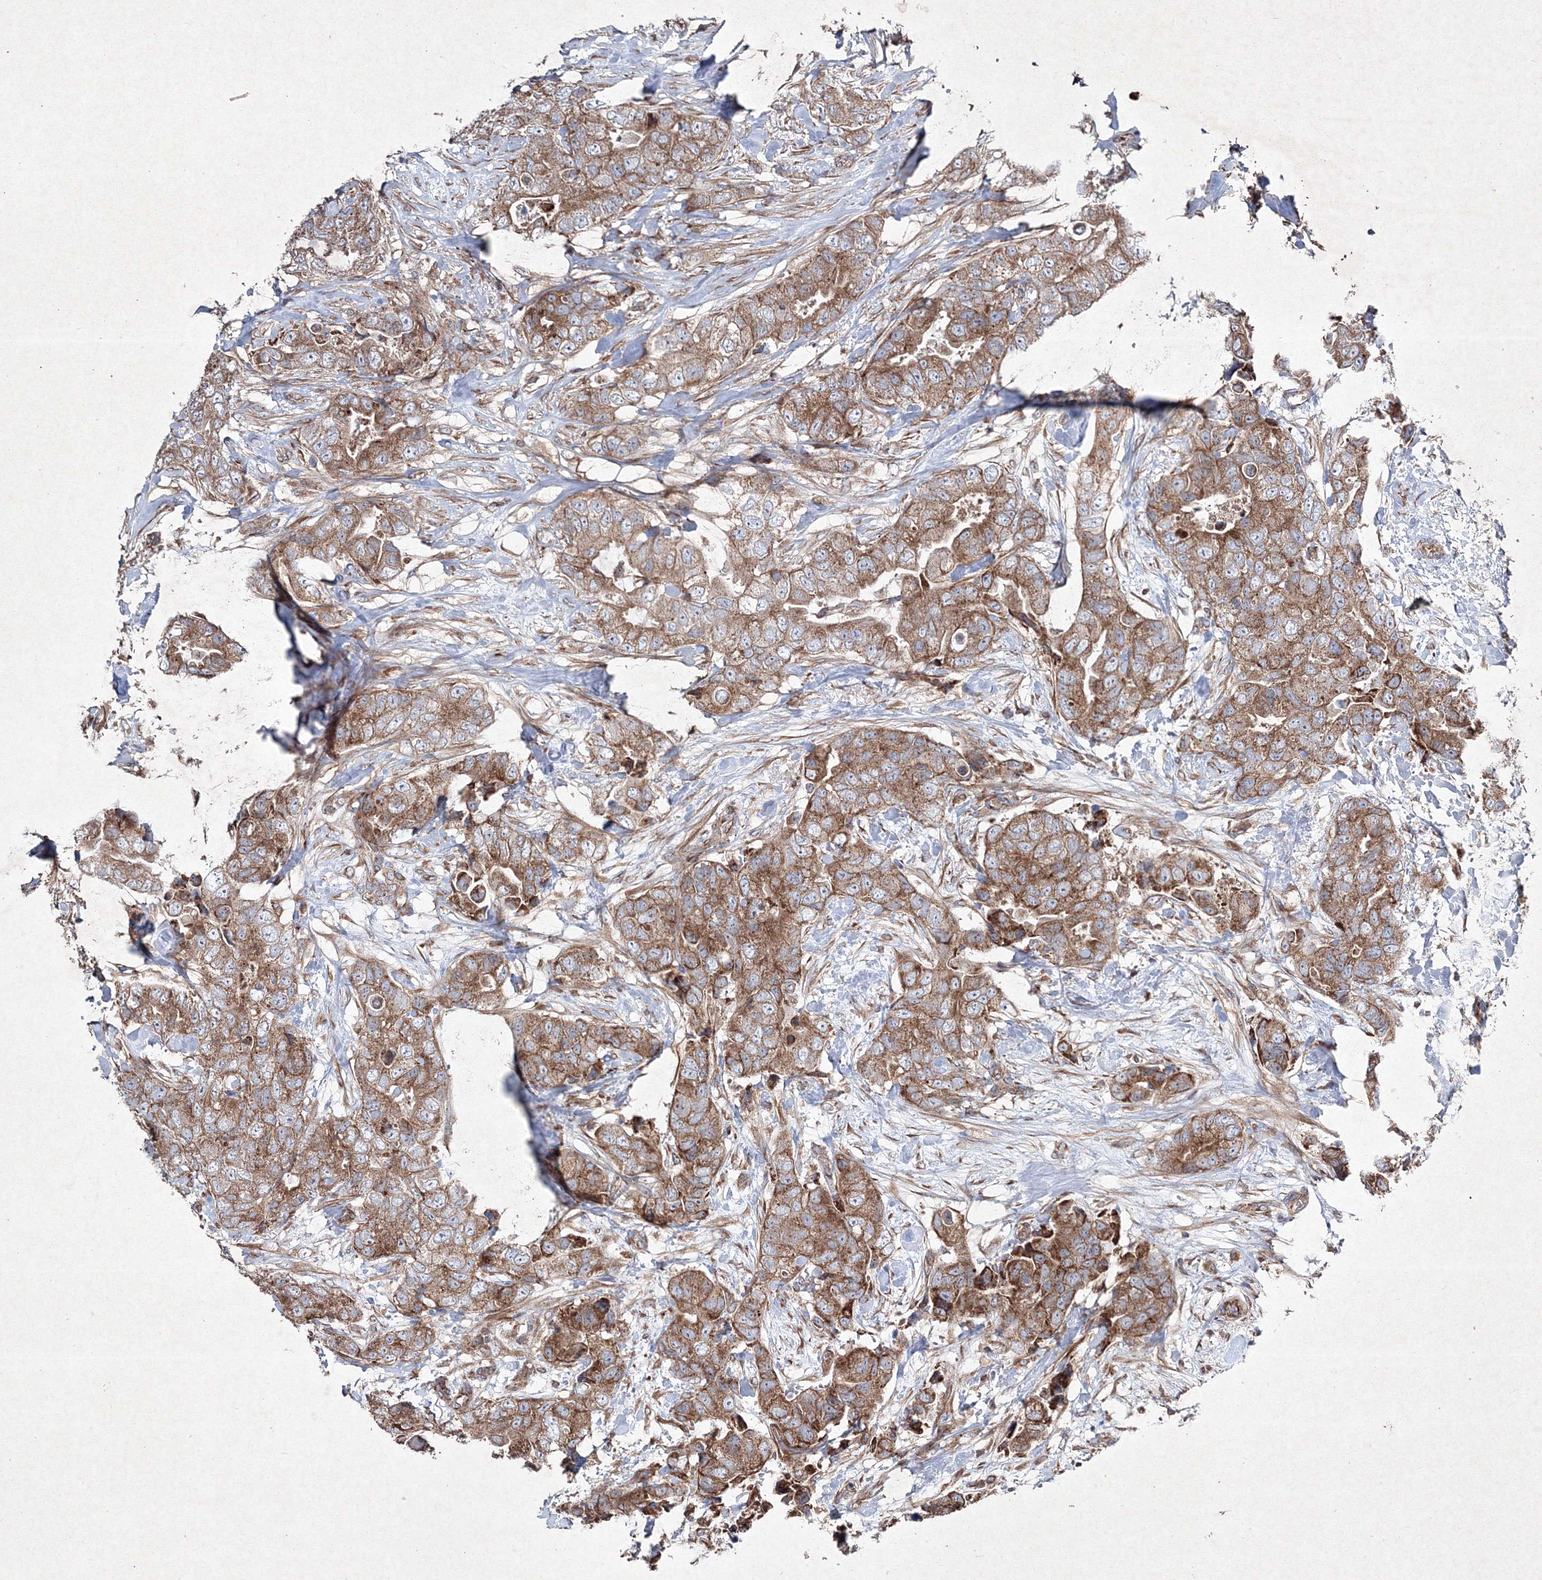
{"staining": {"intensity": "moderate", "quantity": ">75%", "location": "cytoplasmic/membranous"}, "tissue": "breast cancer", "cell_type": "Tumor cells", "image_type": "cancer", "snomed": [{"axis": "morphology", "description": "Duct carcinoma"}, {"axis": "topography", "description": "Breast"}], "caption": "Moderate cytoplasmic/membranous protein expression is present in about >75% of tumor cells in breast infiltrating ductal carcinoma.", "gene": "GFM1", "patient": {"sex": "female", "age": 62}}